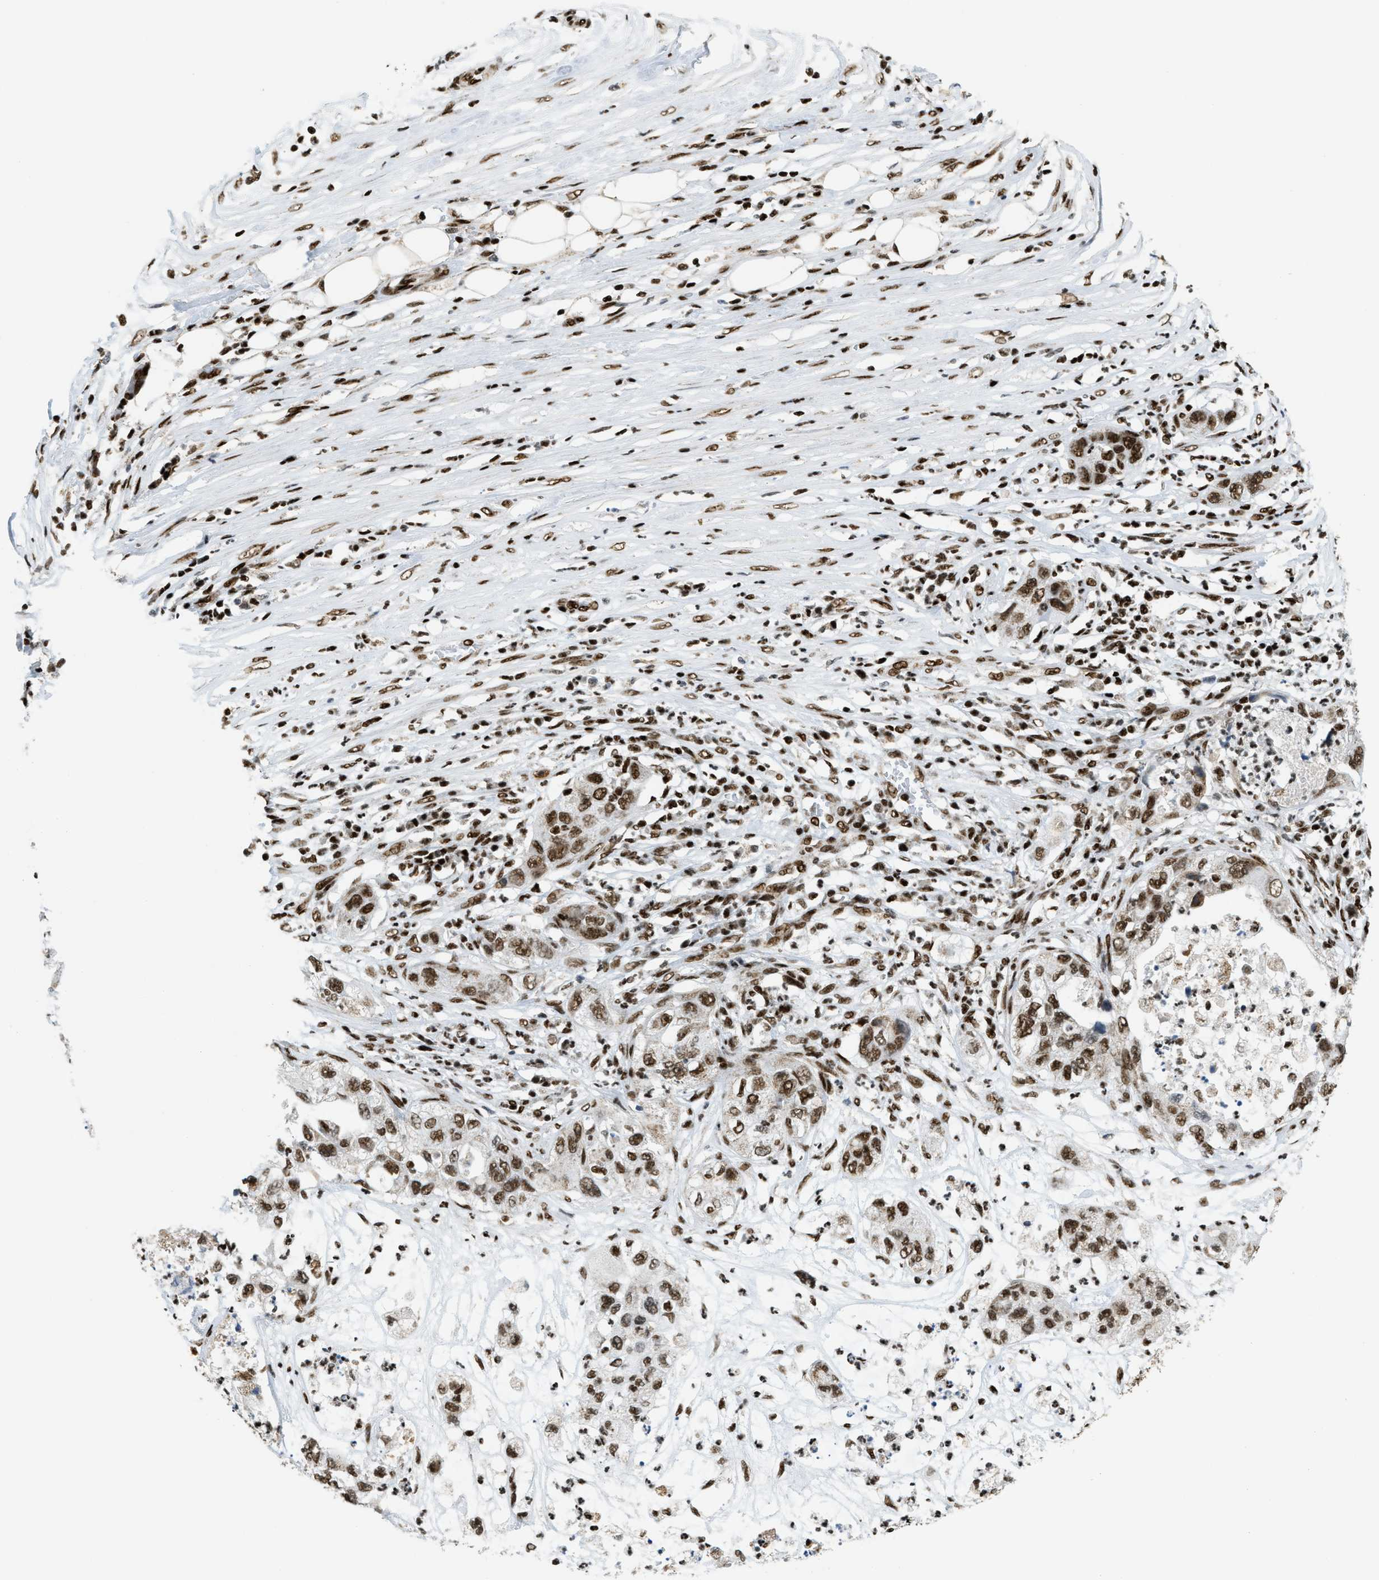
{"staining": {"intensity": "strong", "quantity": ">75%", "location": "nuclear"}, "tissue": "pancreatic cancer", "cell_type": "Tumor cells", "image_type": "cancer", "snomed": [{"axis": "morphology", "description": "Adenocarcinoma, NOS"}, {"axis": "topography", "description": "Pancreas"}], "caption": "A high-resolution image shows IHC staining of adenocarcinoma (pancreatic), which exhibits strong nuclear staining in approximately >75% of tumor cells. (IHC, brightfield microscopy, high magnification).", "gene": "GABPB1", "patient": {"sex": "female", "age": 78}}